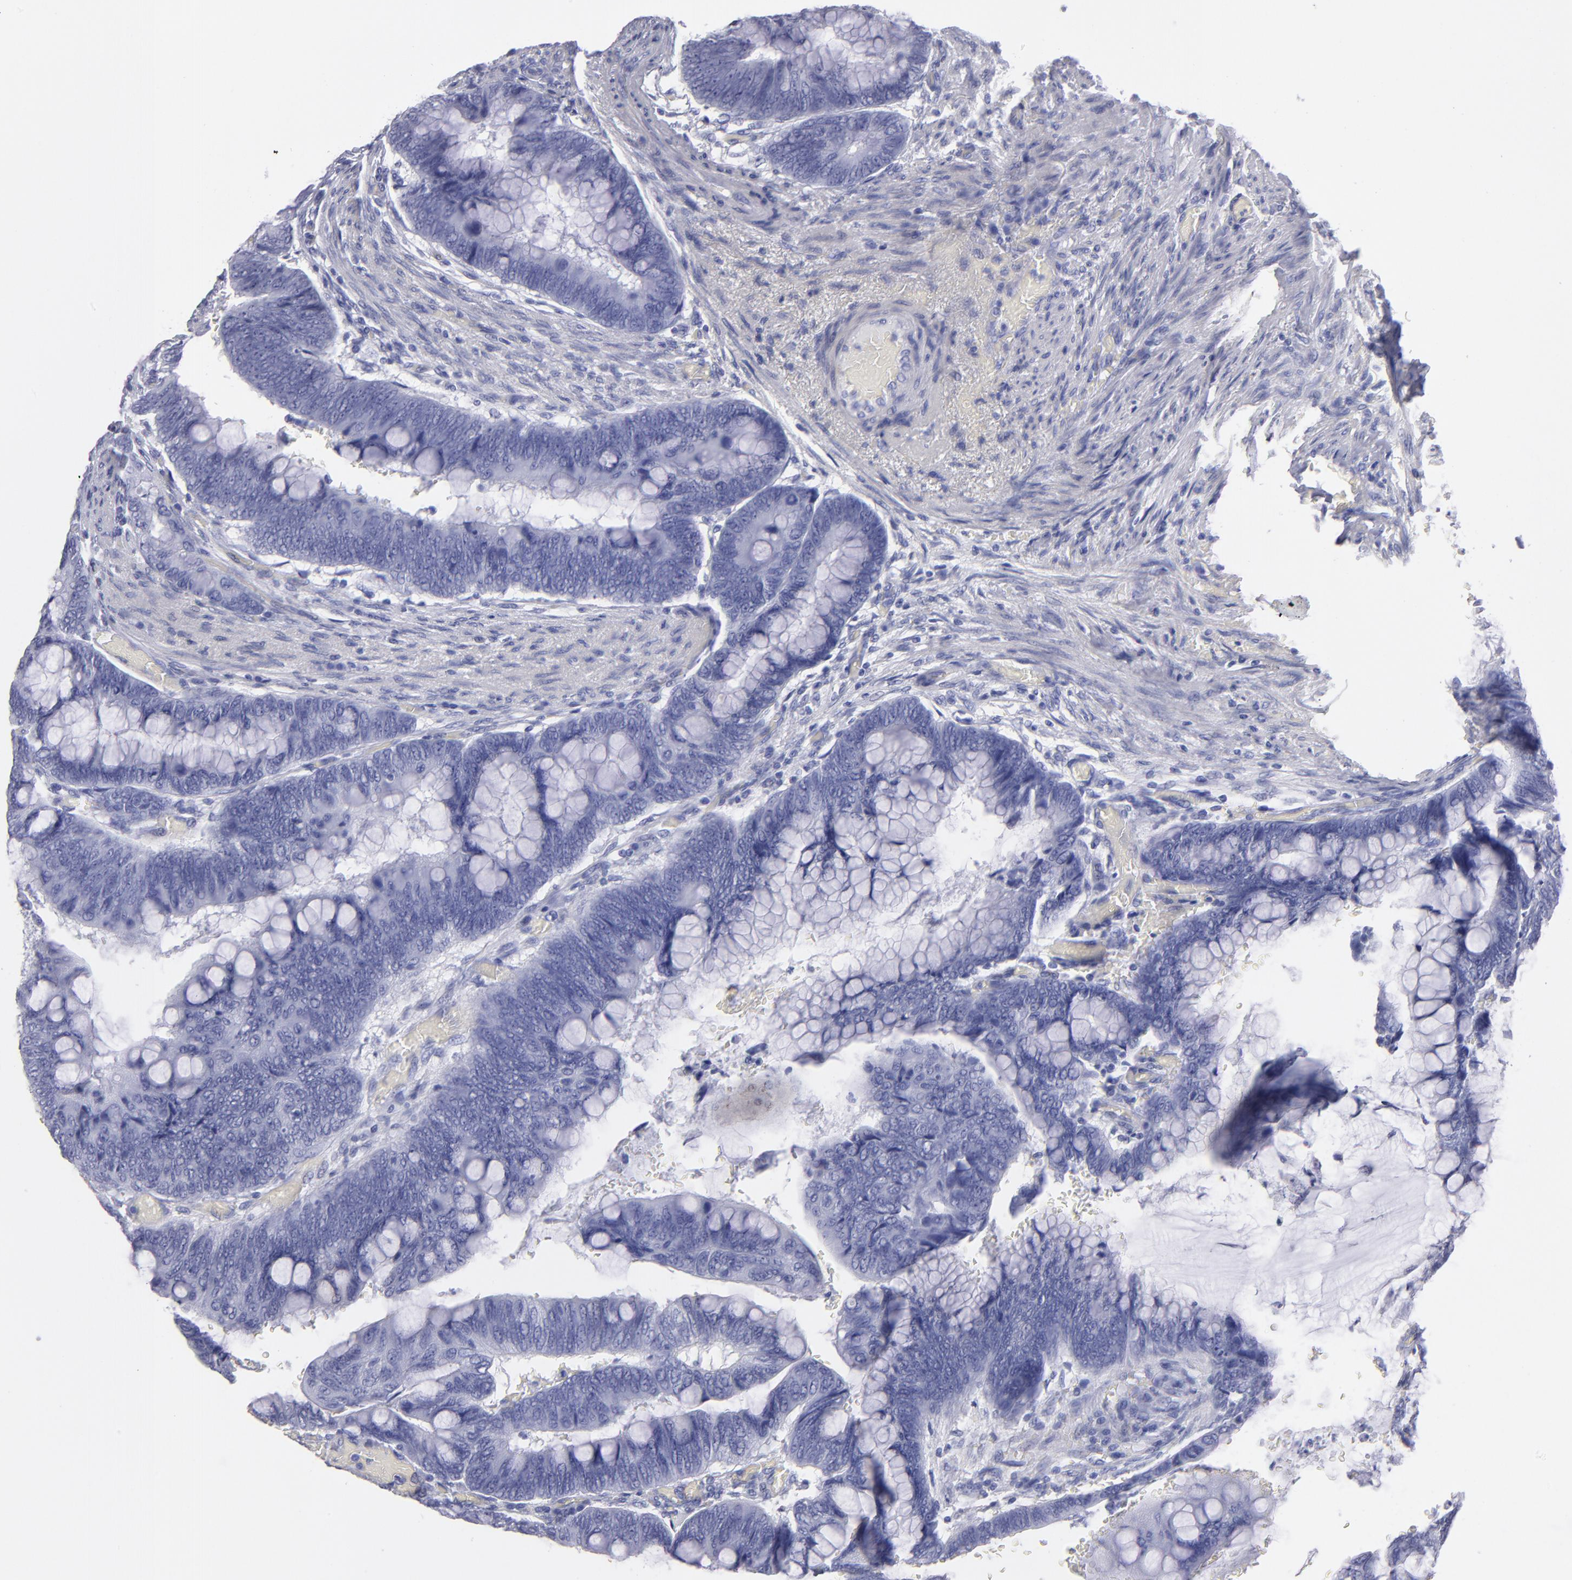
{"staining": {"intensity": "negative", "quantity": "none", "location": "none"}, "tissue": "colorectal cancer", "cell_type": "Tumor cells", "image_type": "cancer", "snomed": [{"axis": "morphology", "description": "Normal tissue, NOS"}, {"axis": "morphology", "description": "Adenocarcinoma, NOS"}, {"axis": "topography", "description": "Rectum"}], "caption": "Immunohistochemistry micrograph of neoplastic tissue: colorectal cancer (adenocarcinoma) stained with DAB (3,3'-diaminobenzidine) demonstrates no significant protein positivity in tumor cells. The staining is performed using DAB brown chromogen with nuclei counter-stained in using hematoxylin.", "gene": "MB", "patient": {"sex": "male", "age": 92}}